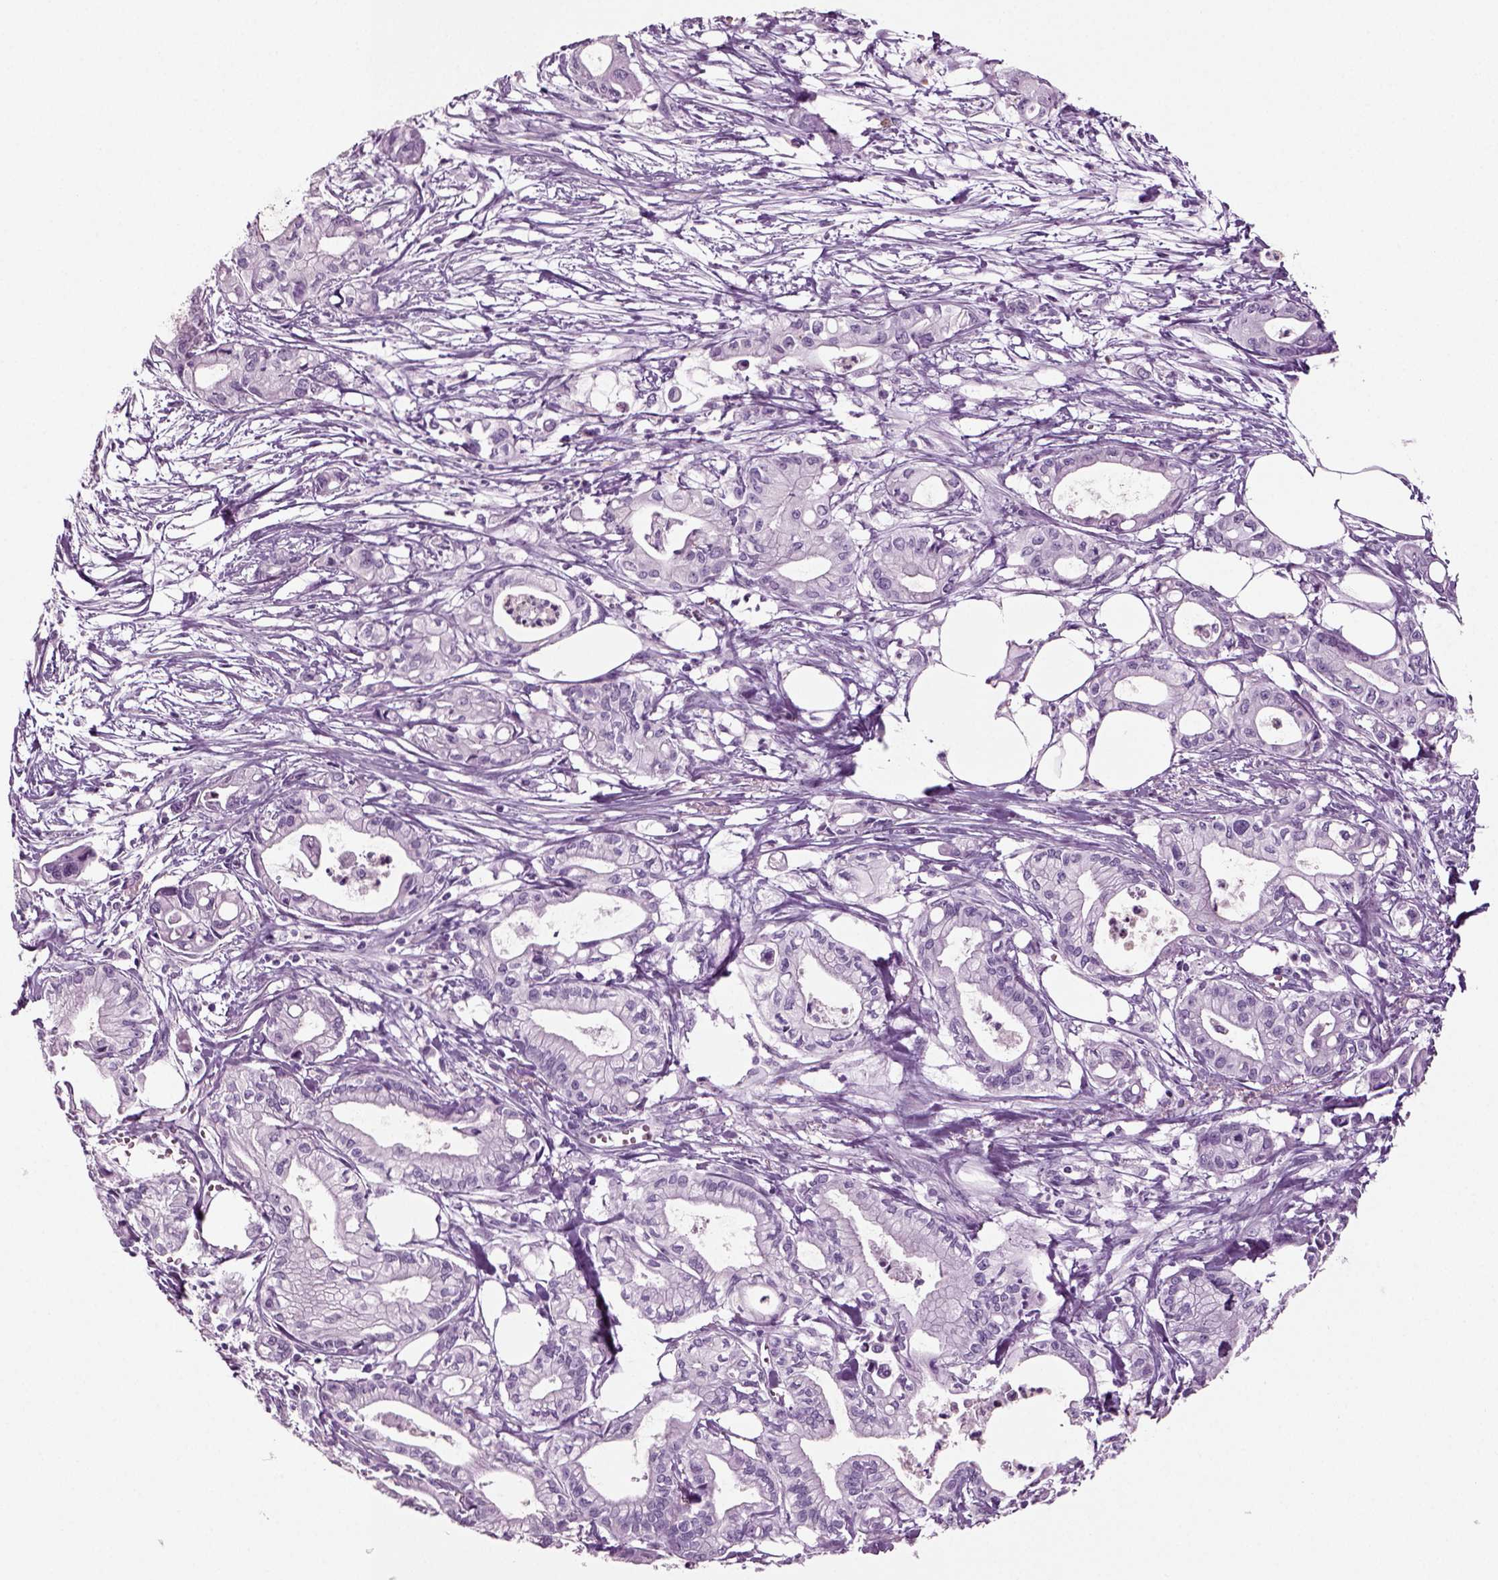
{"staining": {"intensity": "negative", "quantity": "none", "location": "none"}, "tissue": "pancreatic cancer", "cell_type": "Tumor cells", "image_type": "cancer", "snomed": [{"axis": "morphology", "description": "Adenocarcinoma, NOS"}, {"axis": "topography", "description": "Pancreas"}], "caption": "This is an immunohistochemistry (IHC) micrograph of human adenocarcinoma (pancreatic). There is no expression in tumor cells.", "gene": "CRABP1", "patient": {"sex": "male", "age": 71}}